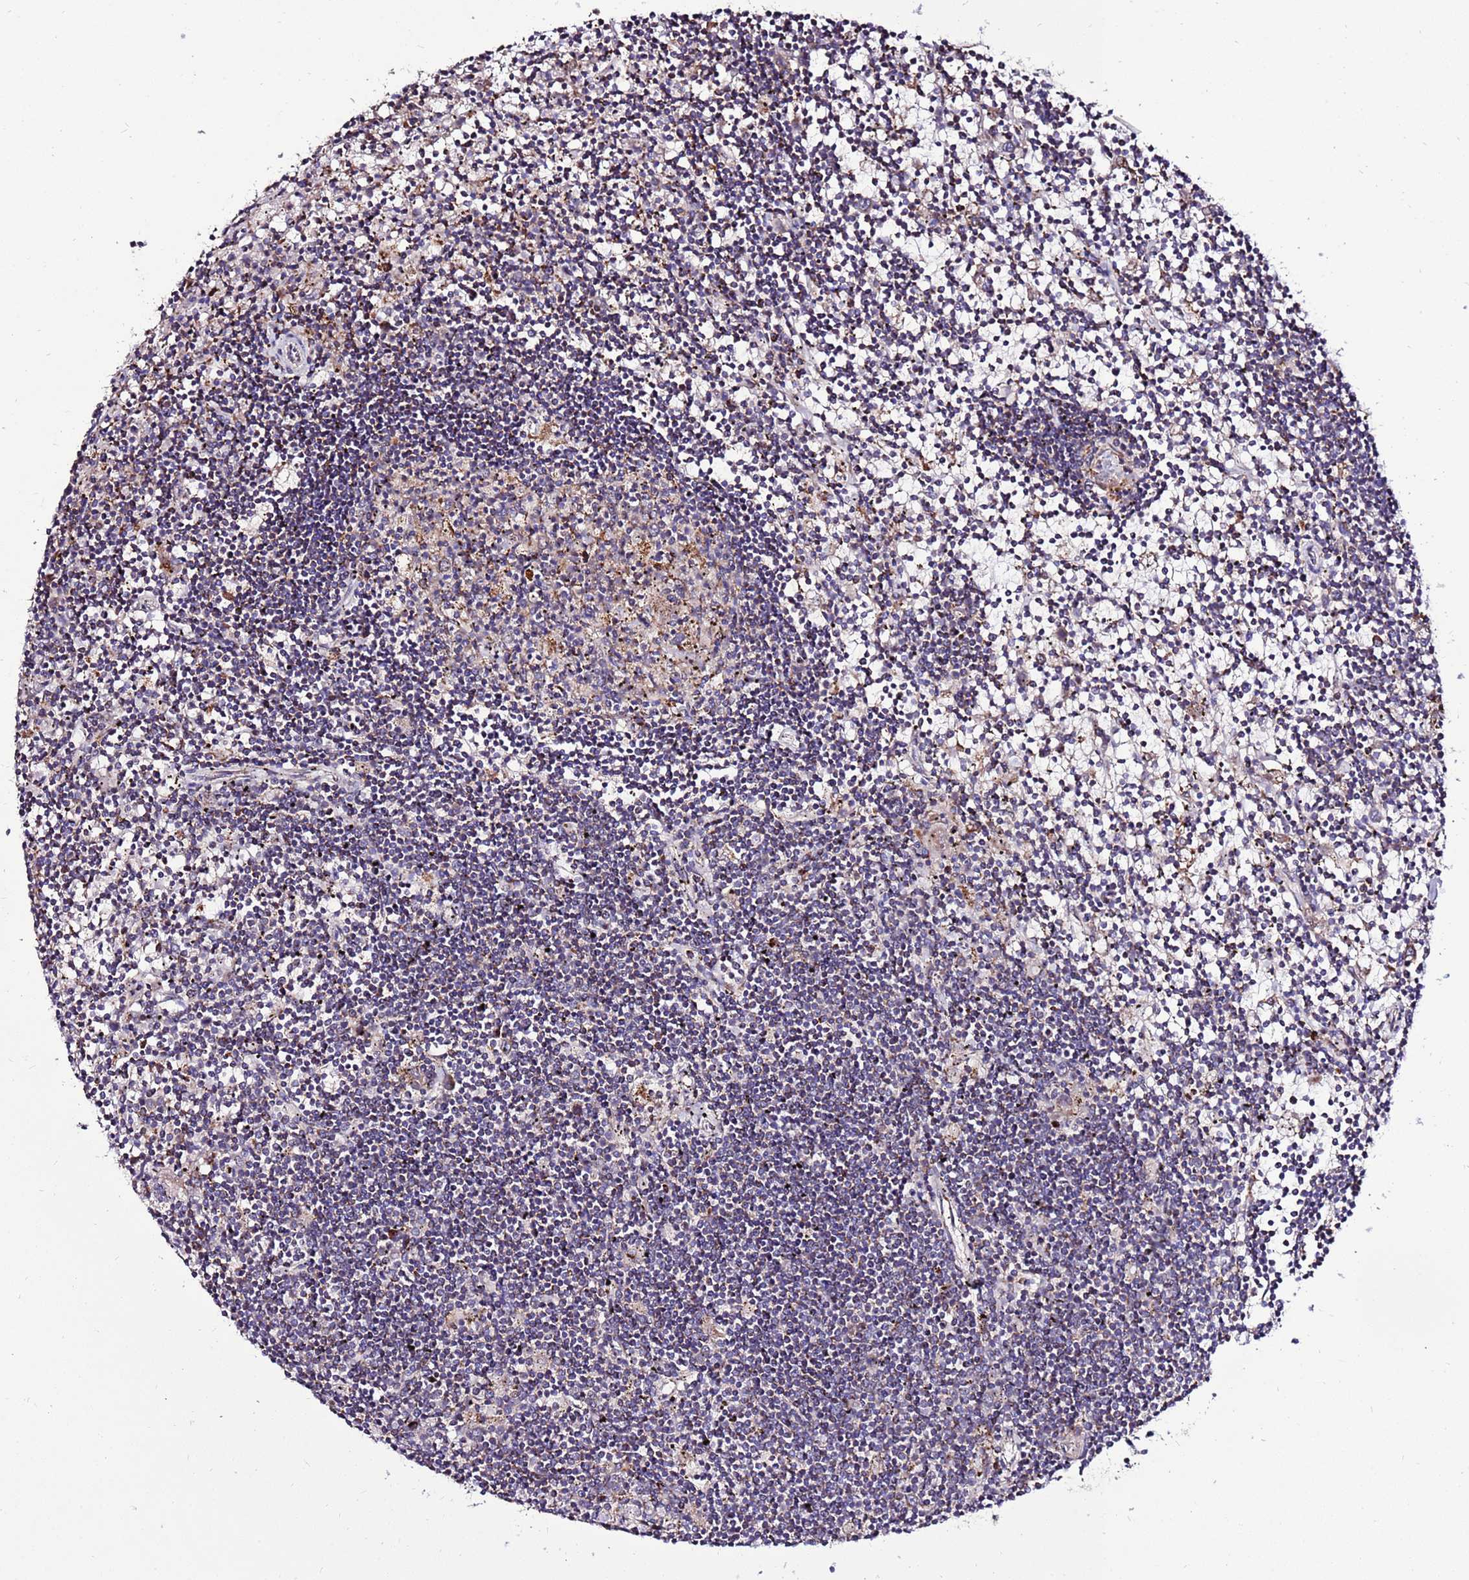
{"staining": {"intensity": "negative", "quantity": "none", "location": "none"}, "tissue": "lymphoma", "cell_type": "Tumor cells", "image_type": "cancer", "snomed": [{"axis": "morphology", "description": "Malignant lymphoma, non-Hodgkin's type, Low grade"}, {"axis": "topography", "description": "Spleen"}], "caption": "Tumor cells are negative for brown protein staining in low-grade malignant lymphoma, non-Hodgkin's type.", "gene": "SPSB3", "patient": {"sex": "male", "age": 76}}